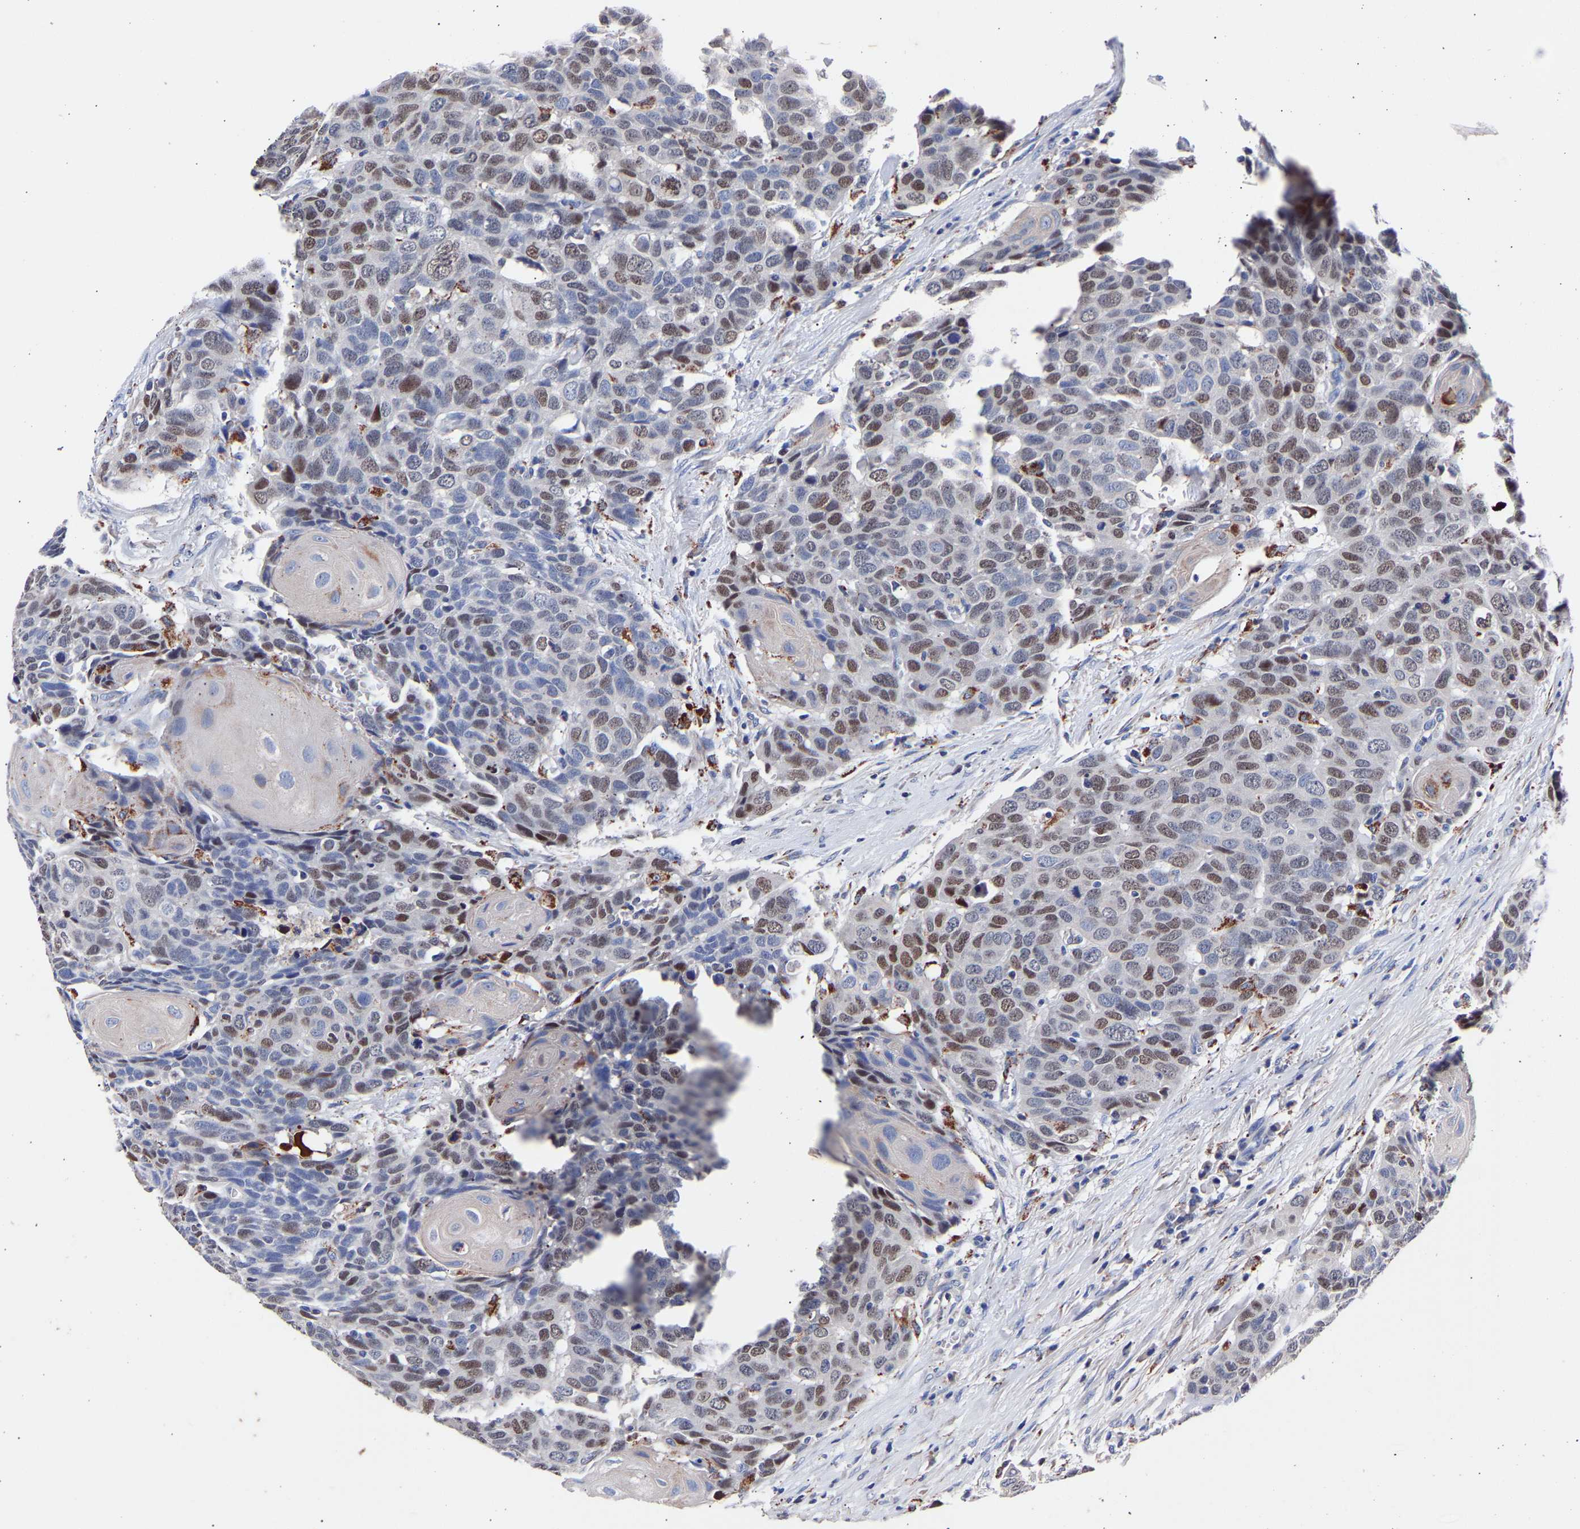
{"staining": {"intensity": "weak", "quantity": "25%-75%", "location": "nuclear"}, "tissue": "head and neck cancer", "cell_type": "Tumor cells", "image_type": "cancer", "snomed": [{"axis": "morphology", "description": "Squamous cell carcinoma, NOS"}, {"axis": "topography", "description": "Head-Neck"}], "caption": "An immunohistochemistry micrograph of tumor tissue is shown. Protein staining in brown labels weak nuclear positivity in head and neck cancer (squamous cell carcinoma) within tumor cells. The staining was performed using DAB (3,3'-diaminobenzidine), with brown indicating positive protein expression. Nuclei are stained blue with hematoxylin.", "gene": "SEM1", "patient": {"sex": "male", "age": 66}}